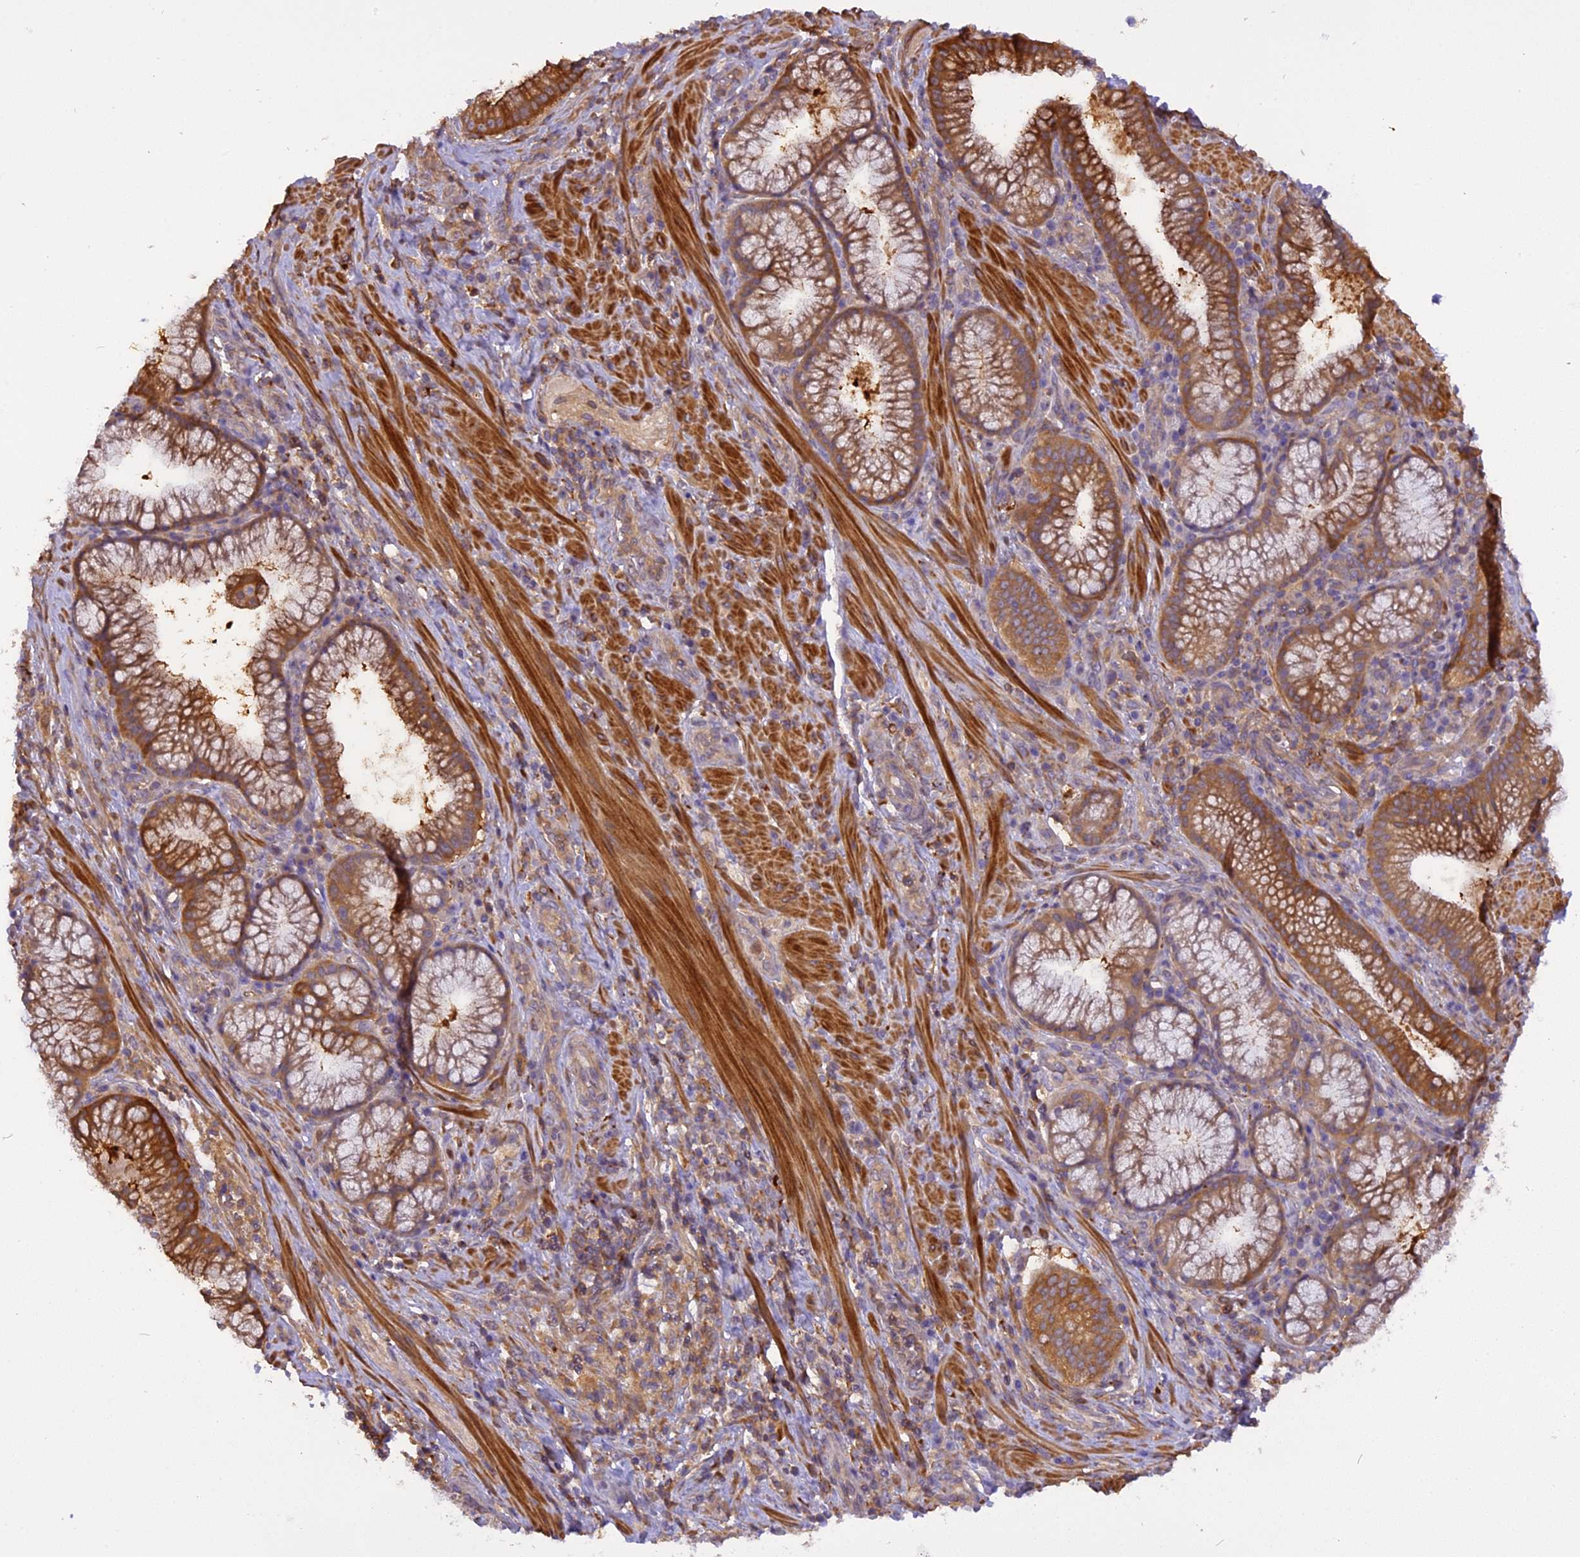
{"staining": {"intensity": "moderate", "quantity": ">75%", "location": "cytoplasmic/membranous"}, "tissue": "pancreatic cancer", "cell_type": "Tumor cells", "image_type": "cancer", "snomed": [{"axis": "morphology", "description": "Adenocarcinoma, NOS"}, {"axis": "topography", "description": "Pancreas"}], "caption": "Immunohistochemistry (IHC) staining of adenocarcinoma (pancreatic), which exhibits medium levels of moderate cytoplasmic/membranous expression in about >75% of tumor cells indicating moderate cytoplasmic/membranous protein positivity. The staining was performed using DAB (brown) for protein detection and nuclei were counterstained in hematoxylin (blue).", "gene": "STOML1", "patient": {"sex": "male", "age": 72}}